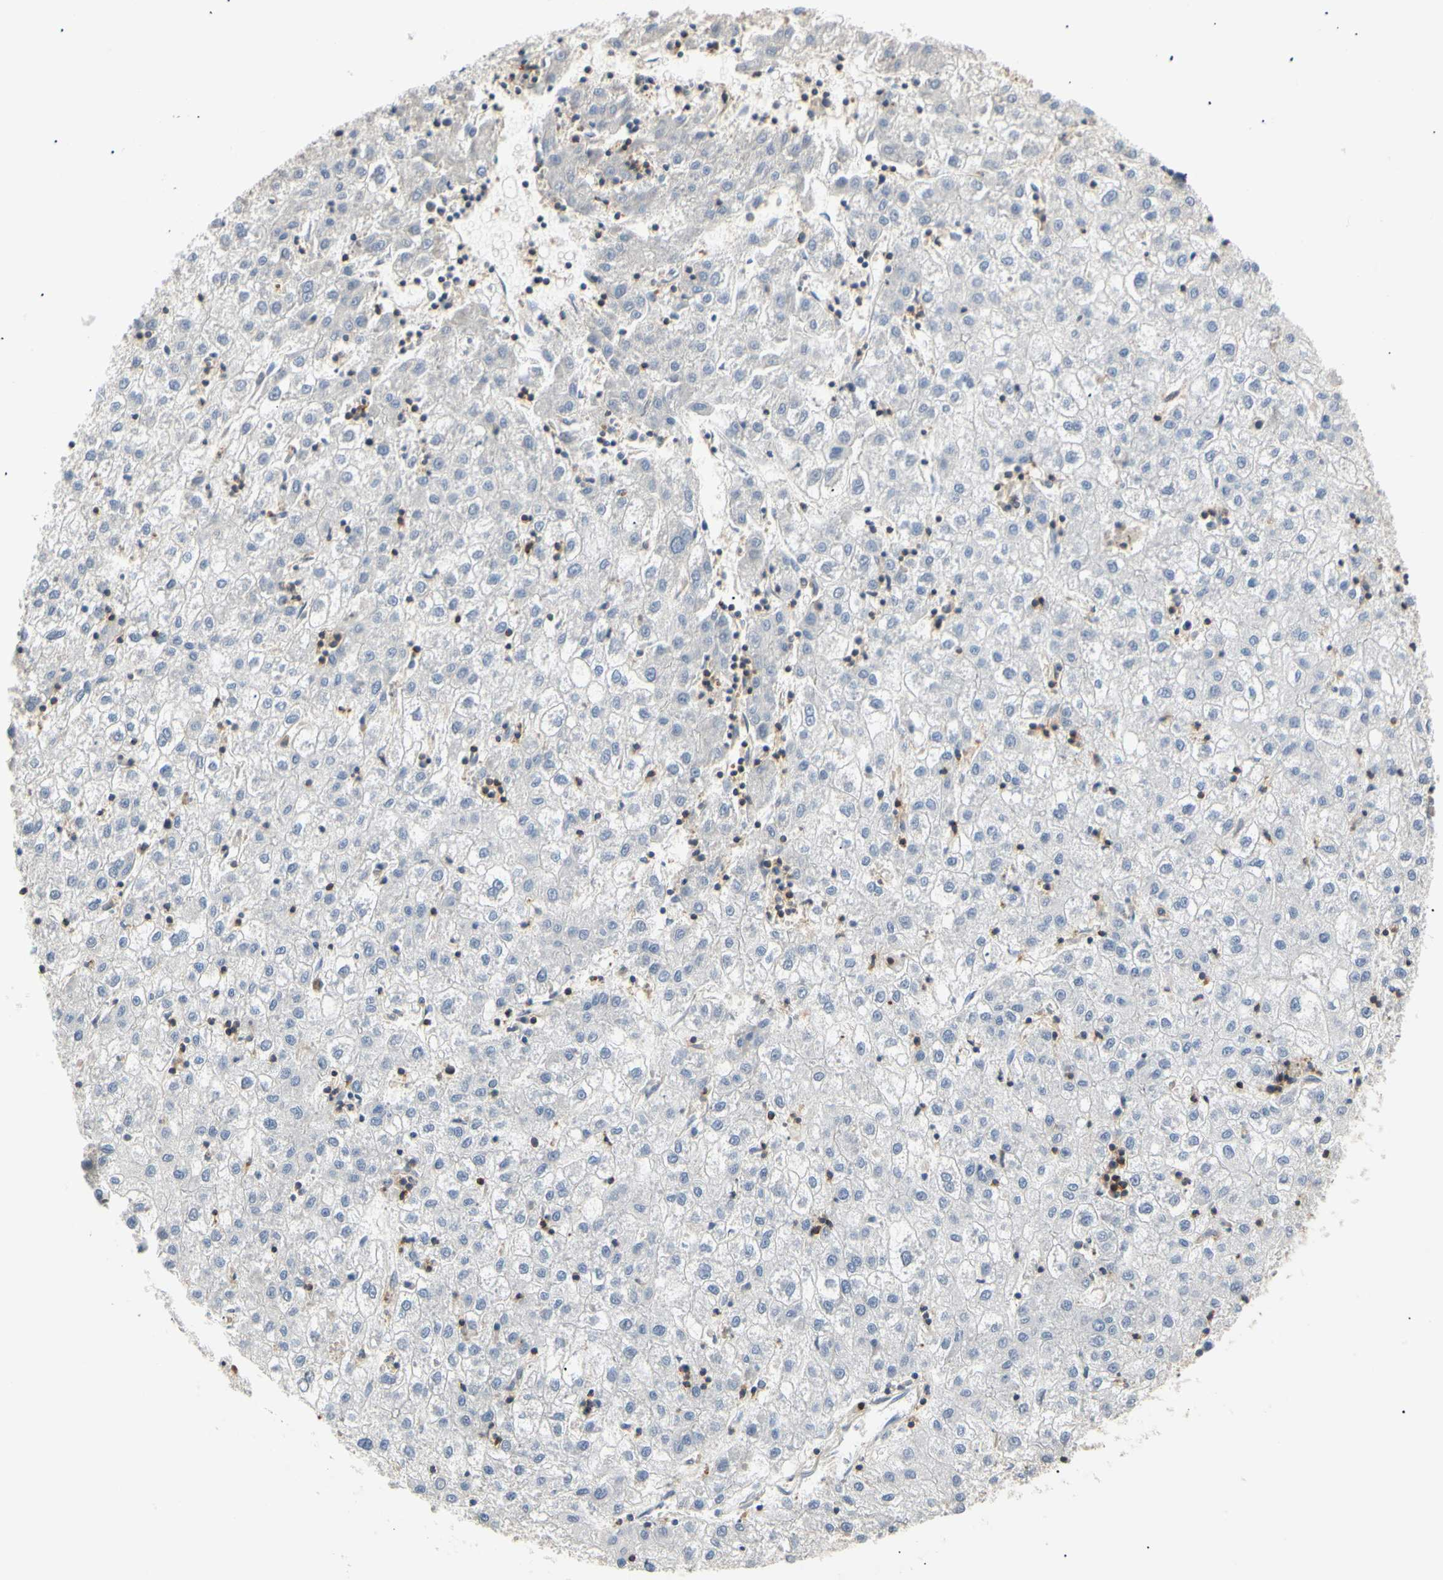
{"staining": {"intensity": "negative", "quantity": "none", "location": "none"}, "tissue": "liver cancer", "cell_type": "Tumor cells", "image_type": "cancer", "snomed": [{"axis": "morphology", "description": "Carcinoma, Hepatocellular, NOS"}, {"axis": "topography", "description": "Liver"}], "caption": "Immunohistochemistry (IHC) of liver cancer exhibits no expression in tumor cells. (Immunohistochemistry (IHC), brightfield microscopy, high magnification).", "gene": "TNFRSF18", "patient": {"sex": "male", "age": 72}}